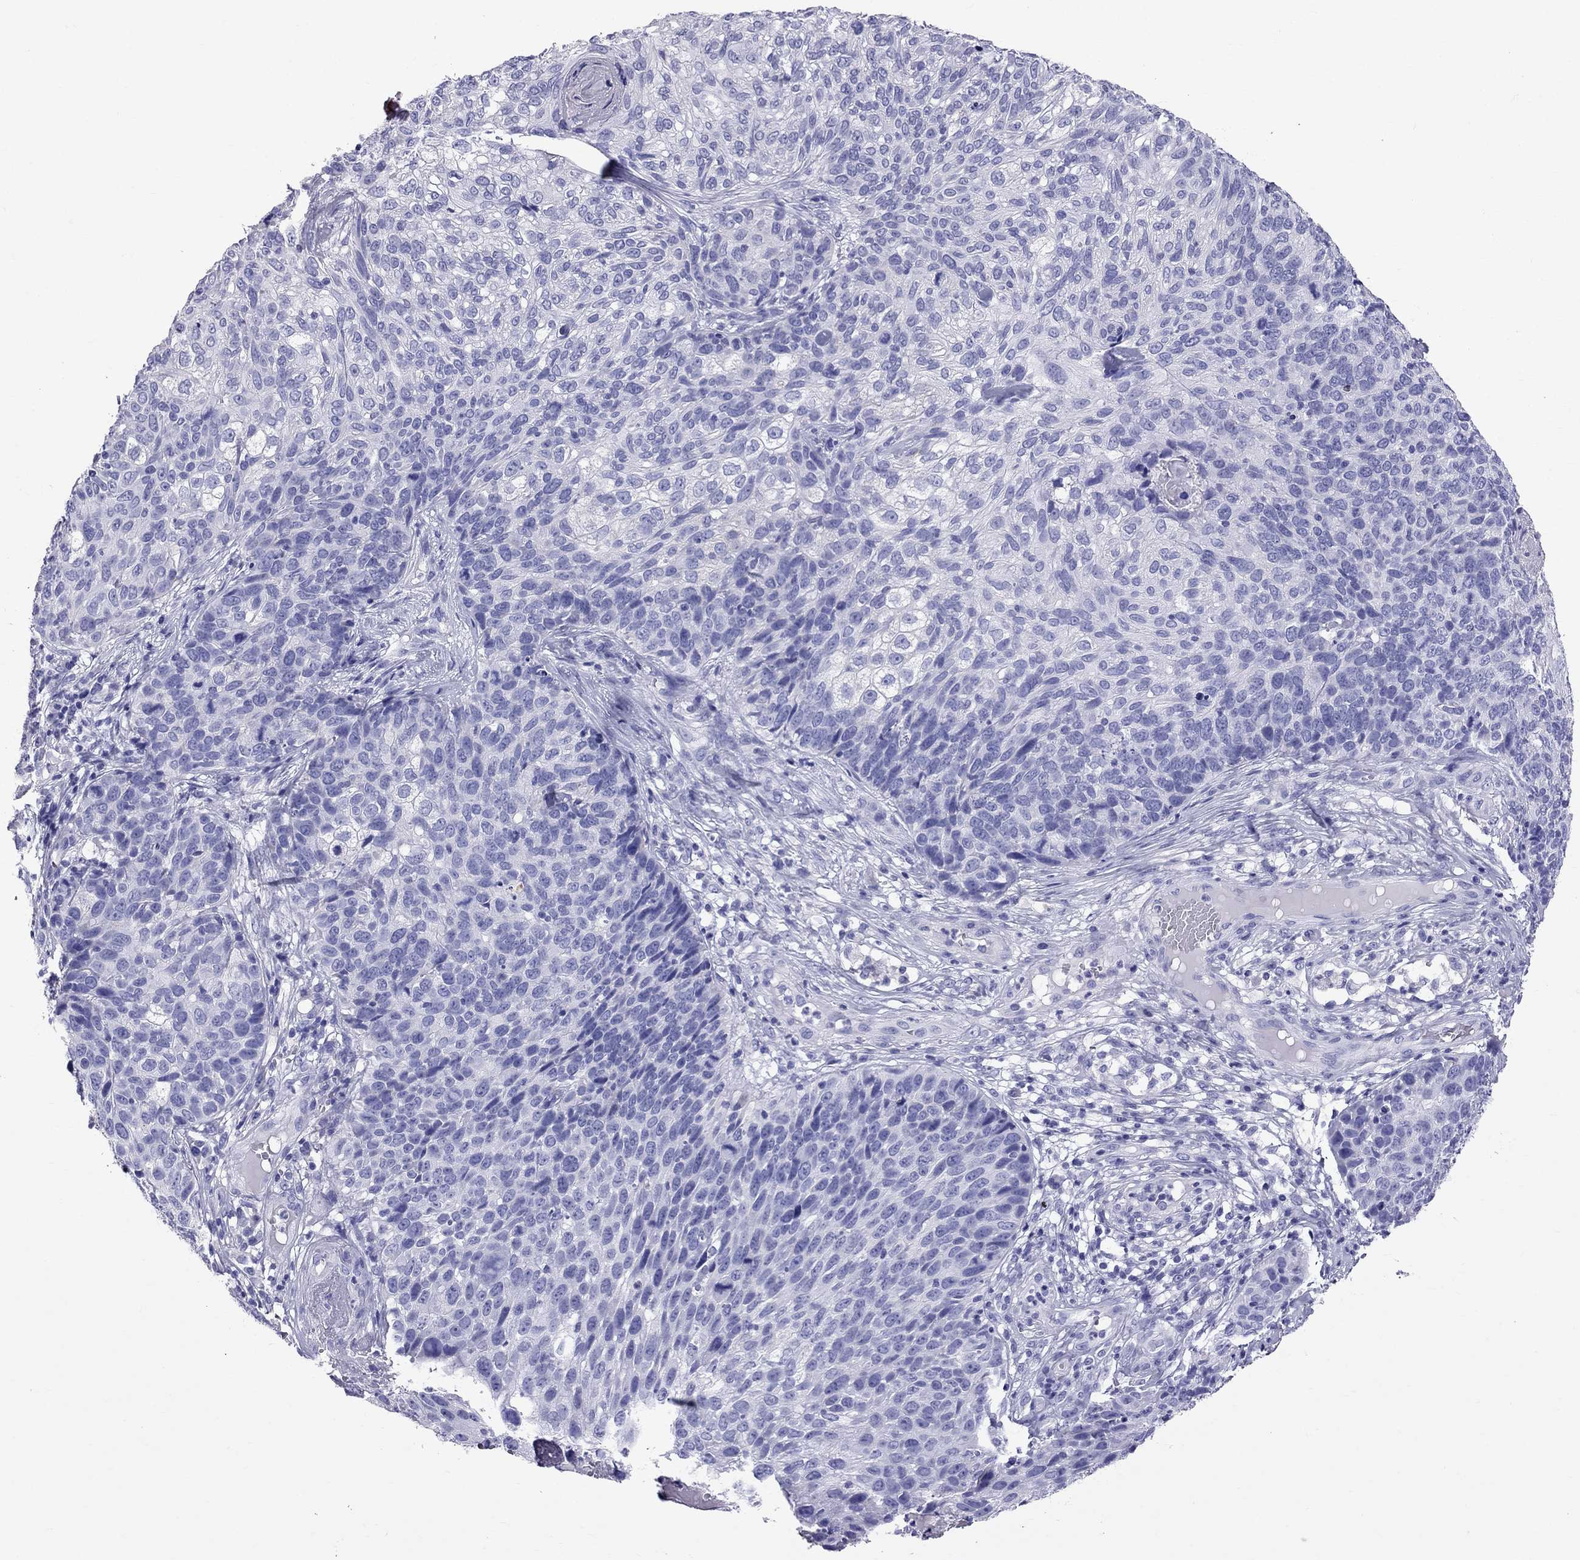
{"staining": {"intensity": "negative", "quantity": "none", "location": "none"}, "tissue": "skin cancer", "cell_type": "Tumor cells", "image_type": "cancer", "snomed": [{"axis": "morphology", "description": "Squamous cell carcinoma, NOS"}, {"axis": "topography", "description": "Skin"}], "caption": "An immunohistochemistry image of skin cancer is shown. There is no staining in tumor cells of skin cancer.", "gene": "TTLL13", "patient": {"sex": "male", "age": 92}}